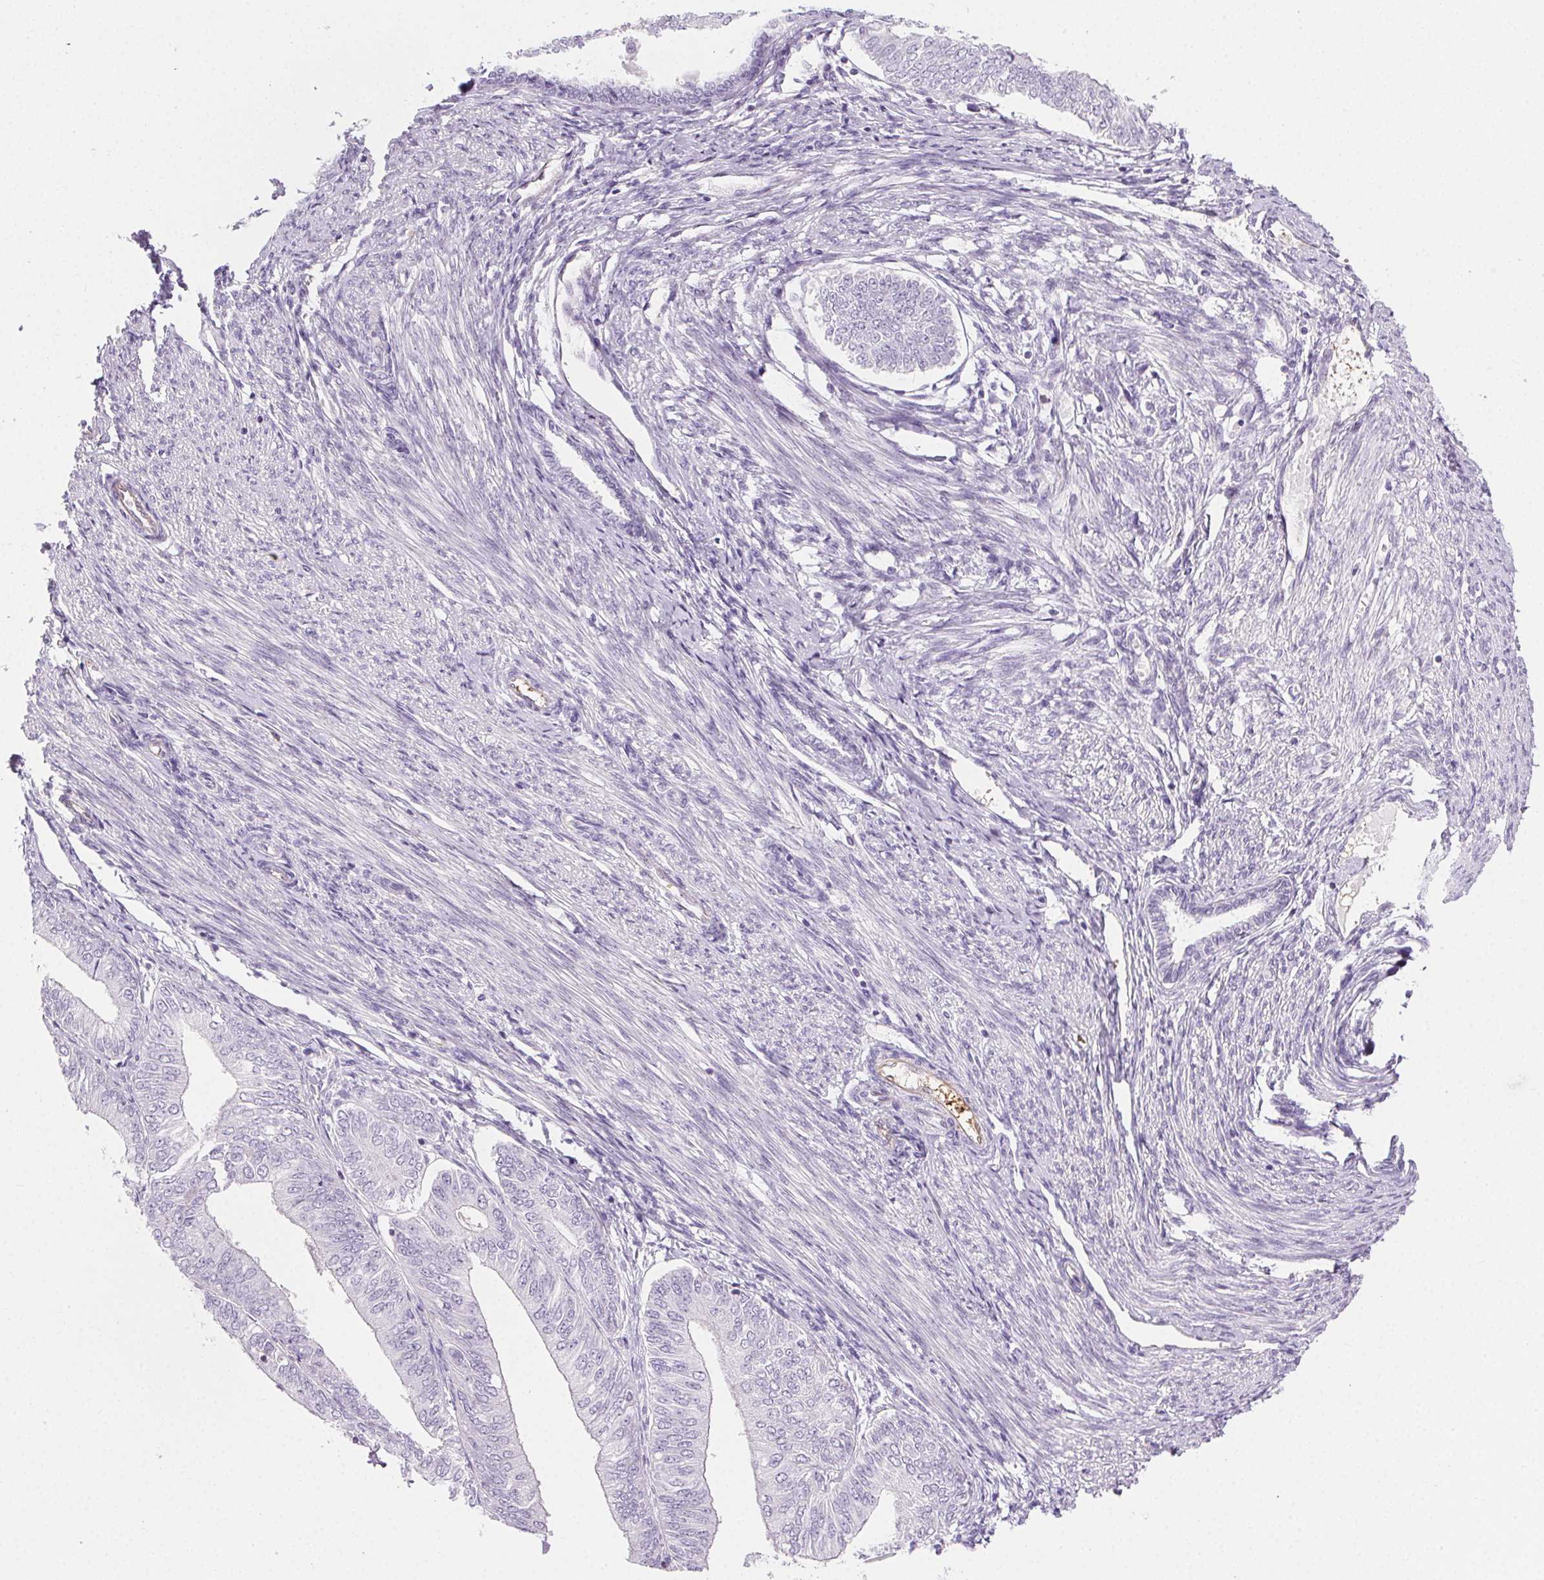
{"staining": {"intensity": "negative", "quantity": "none", "location": "none"}, "tissue": "endometrial cancer", "cell_type": "Tumor cells", "image_type": "cancer", "snomed": [{"axis": "morphology", "description": "Adenocarcinoma, NOS"}, {"axis": "topography", "description": "Endometrium"}], "caption": "Tumor cells show no significant expression in adenocarcinoma (endometrial).", "gene": "TMEM45A", "patient": {"sex": "female", "age": 58}}